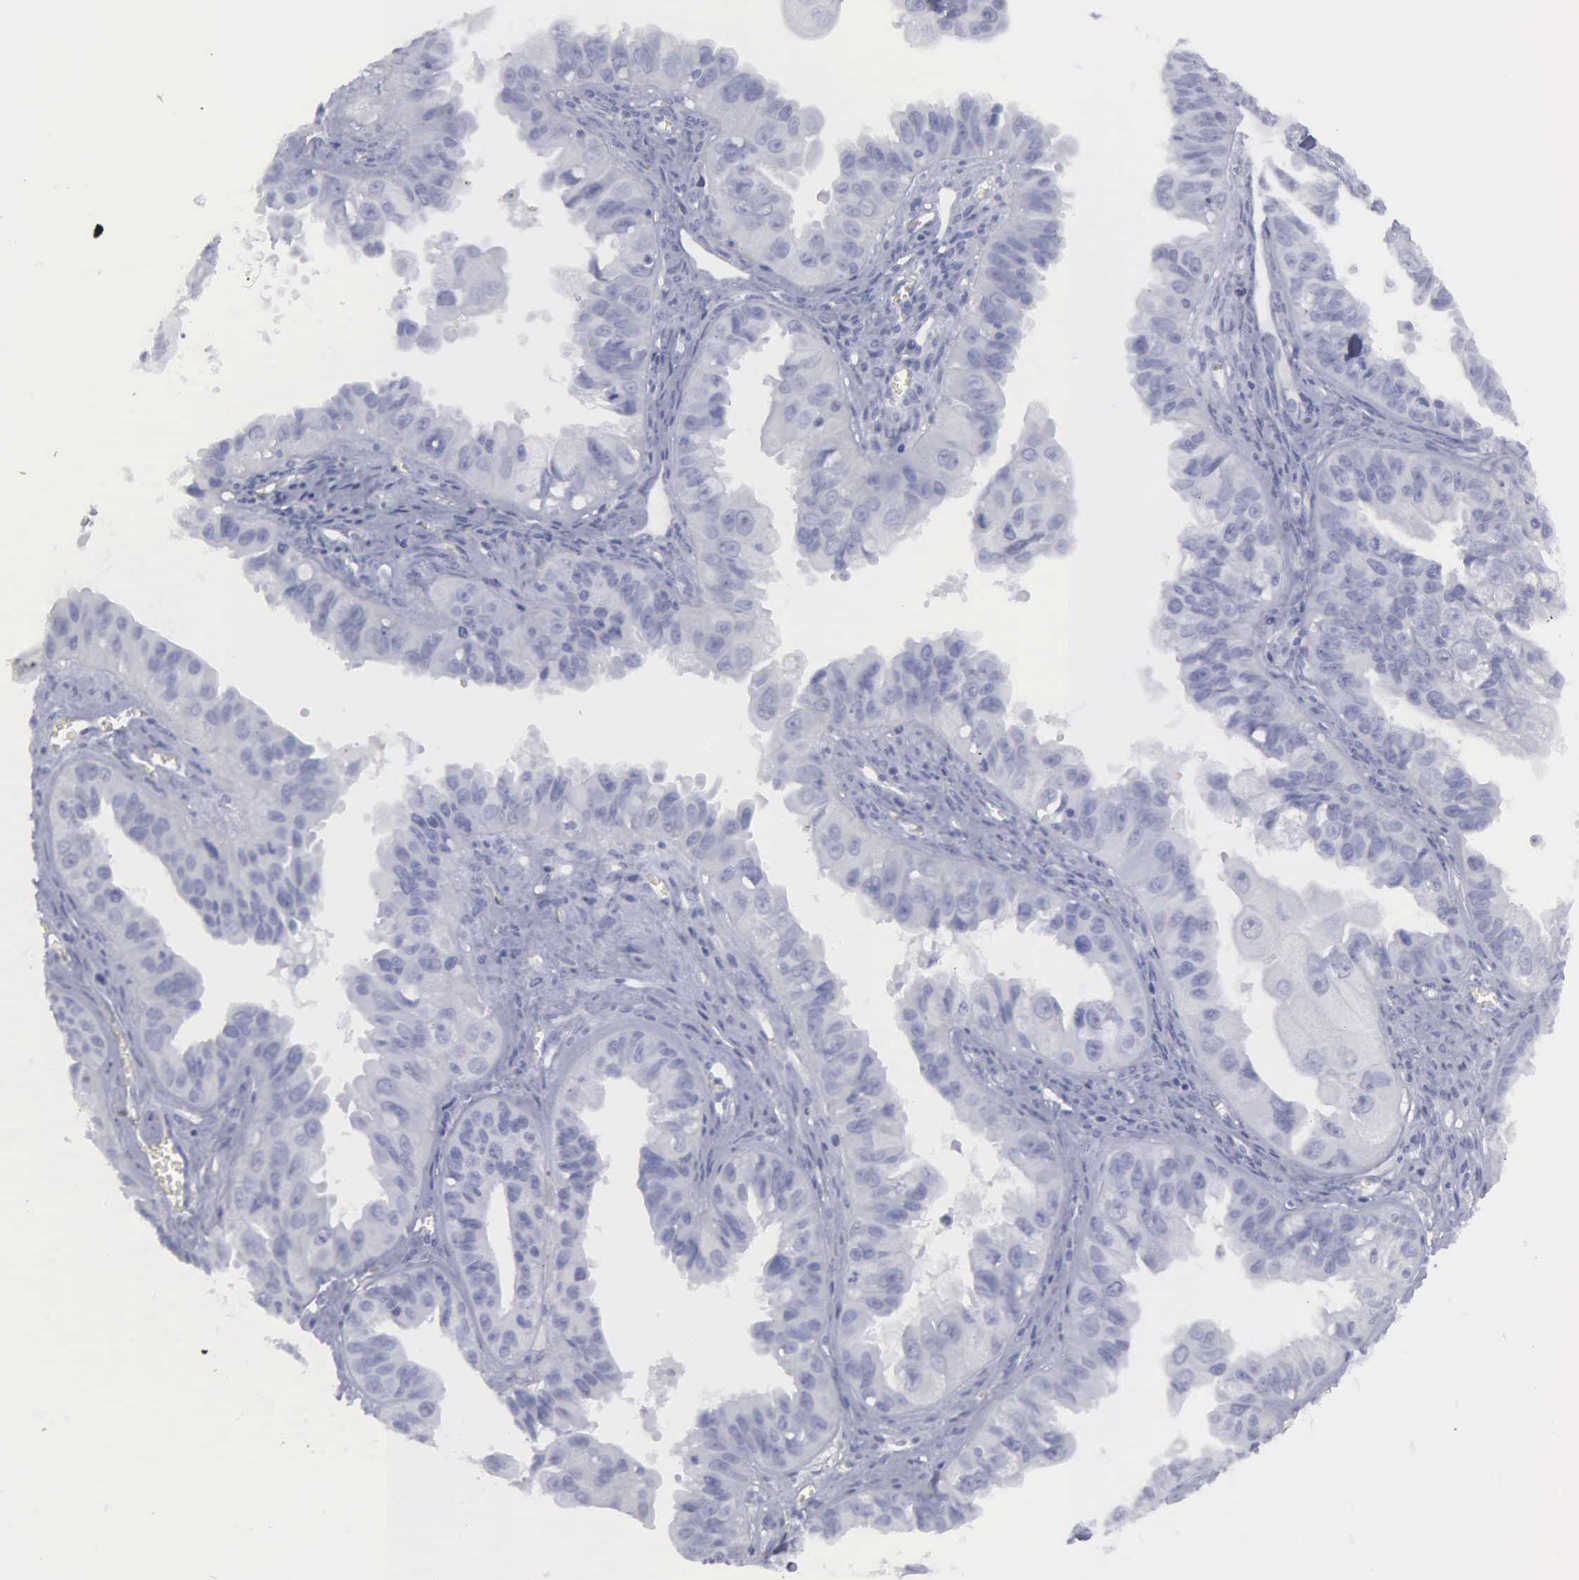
{"staining": {"intensity": "negative", "quantity": "none", "location": "none"}, "tissue": "ovarian cancer", "cell_type": "Tumor cells", "image_type": "cancer", "snomed": [{"axis": "morphology", "description": "Carcinoma, endometroid"}, {"axis": "topography", "description": "Ovary"}], "caption": "The photomicrograph reveals no staining of tumor cells in ovarian cancer (endometroid carcinoma).", "gene": "KIAA0586", "patient": {"sex": "female", "age": 85}}